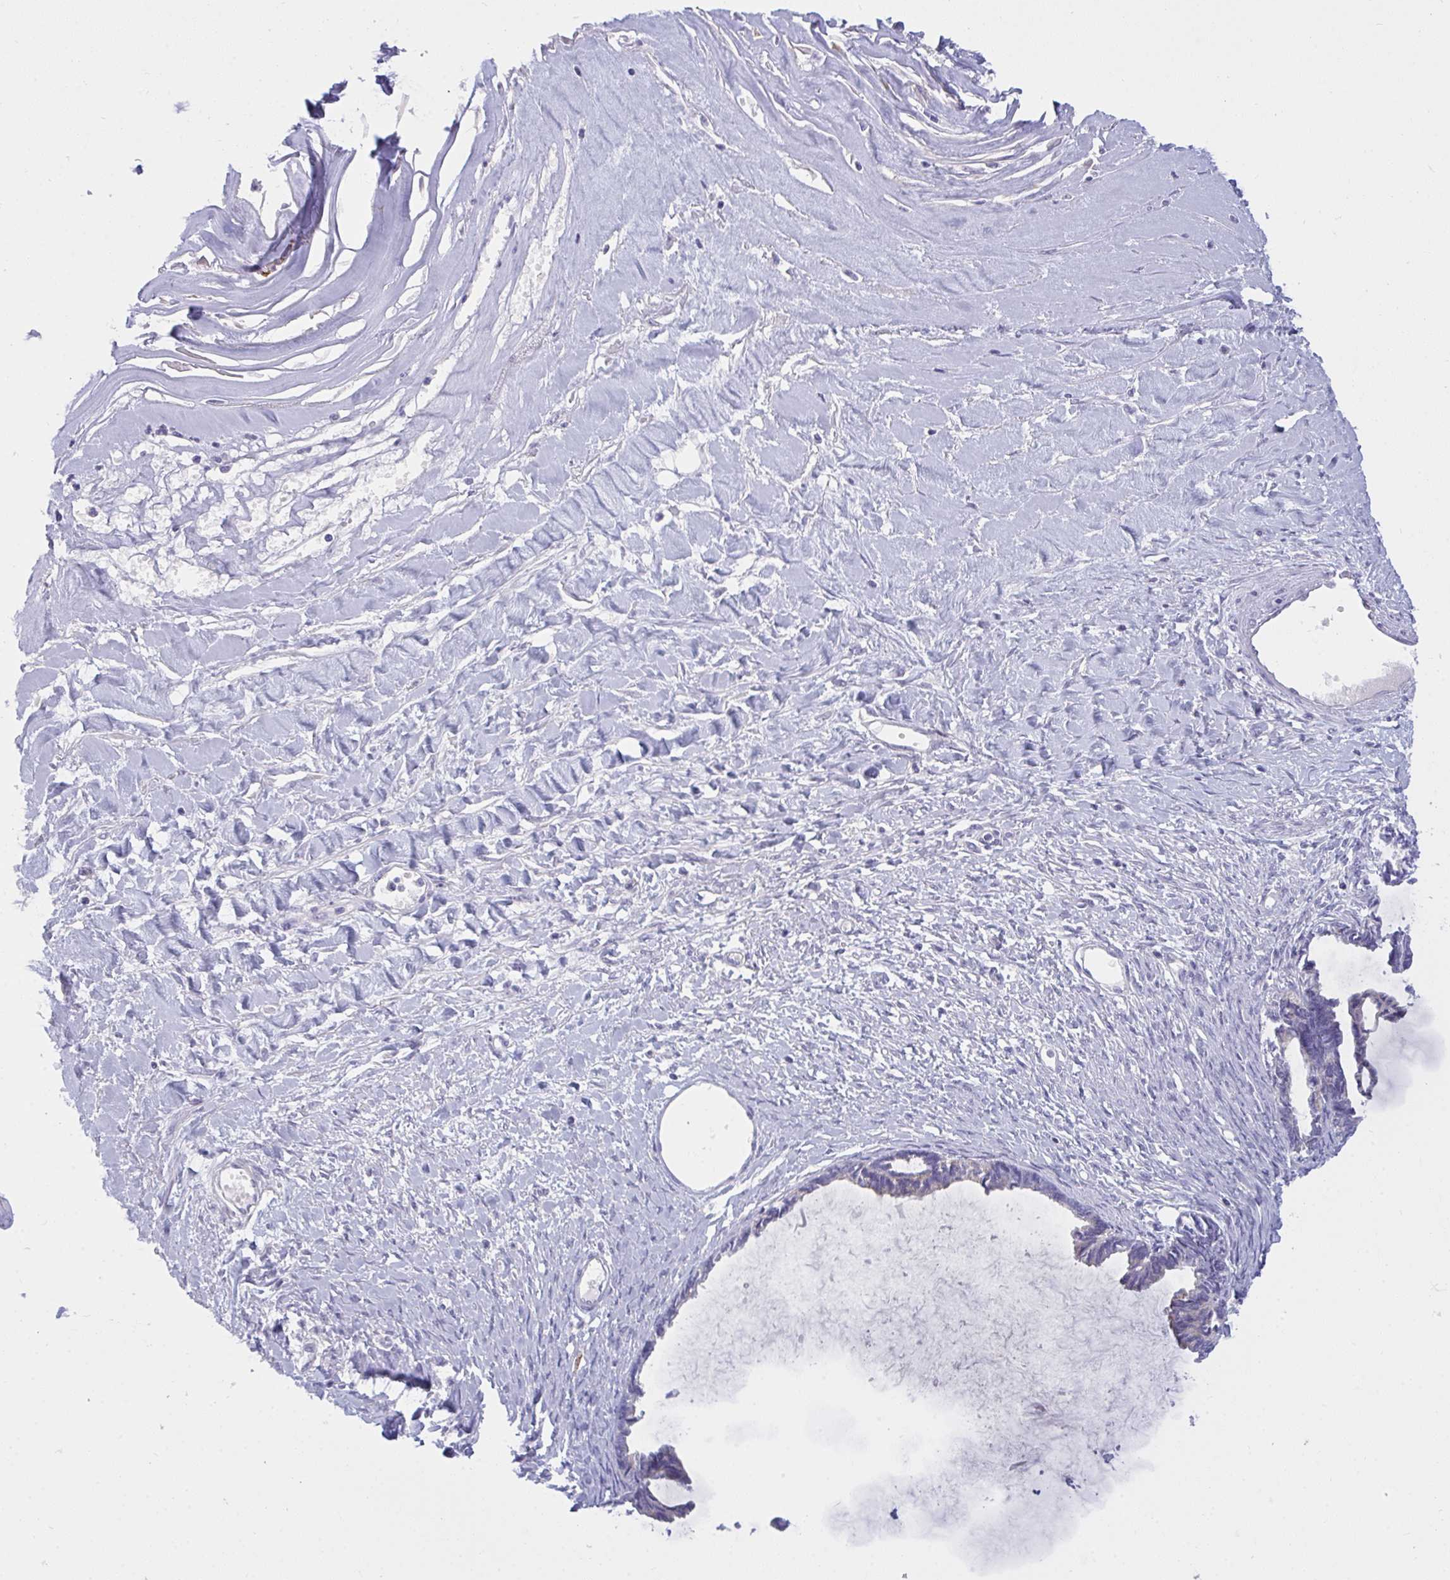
{"staining": {"intensity": "negative", "quantity": "none", "location": "none"}, "tissue": "ovarian cancer", "cell_type": "Tumor cells", "image_type": "cancer", "snomed": [{"axis": "morphology", "description": "Cystadenocarcinoma, mucinous, NOS"}, {"axis": "topography", "description": "Ovary"}], "caption": "DAB (3,3'-diaminobenzidine) immunohistochemical staining of human ovarian mucinous cystadenocarcinoma exhibits no significant expression in tumor cells.", "gene": "SEMA6B", "patient": {"sex": "female", "age": 61}}